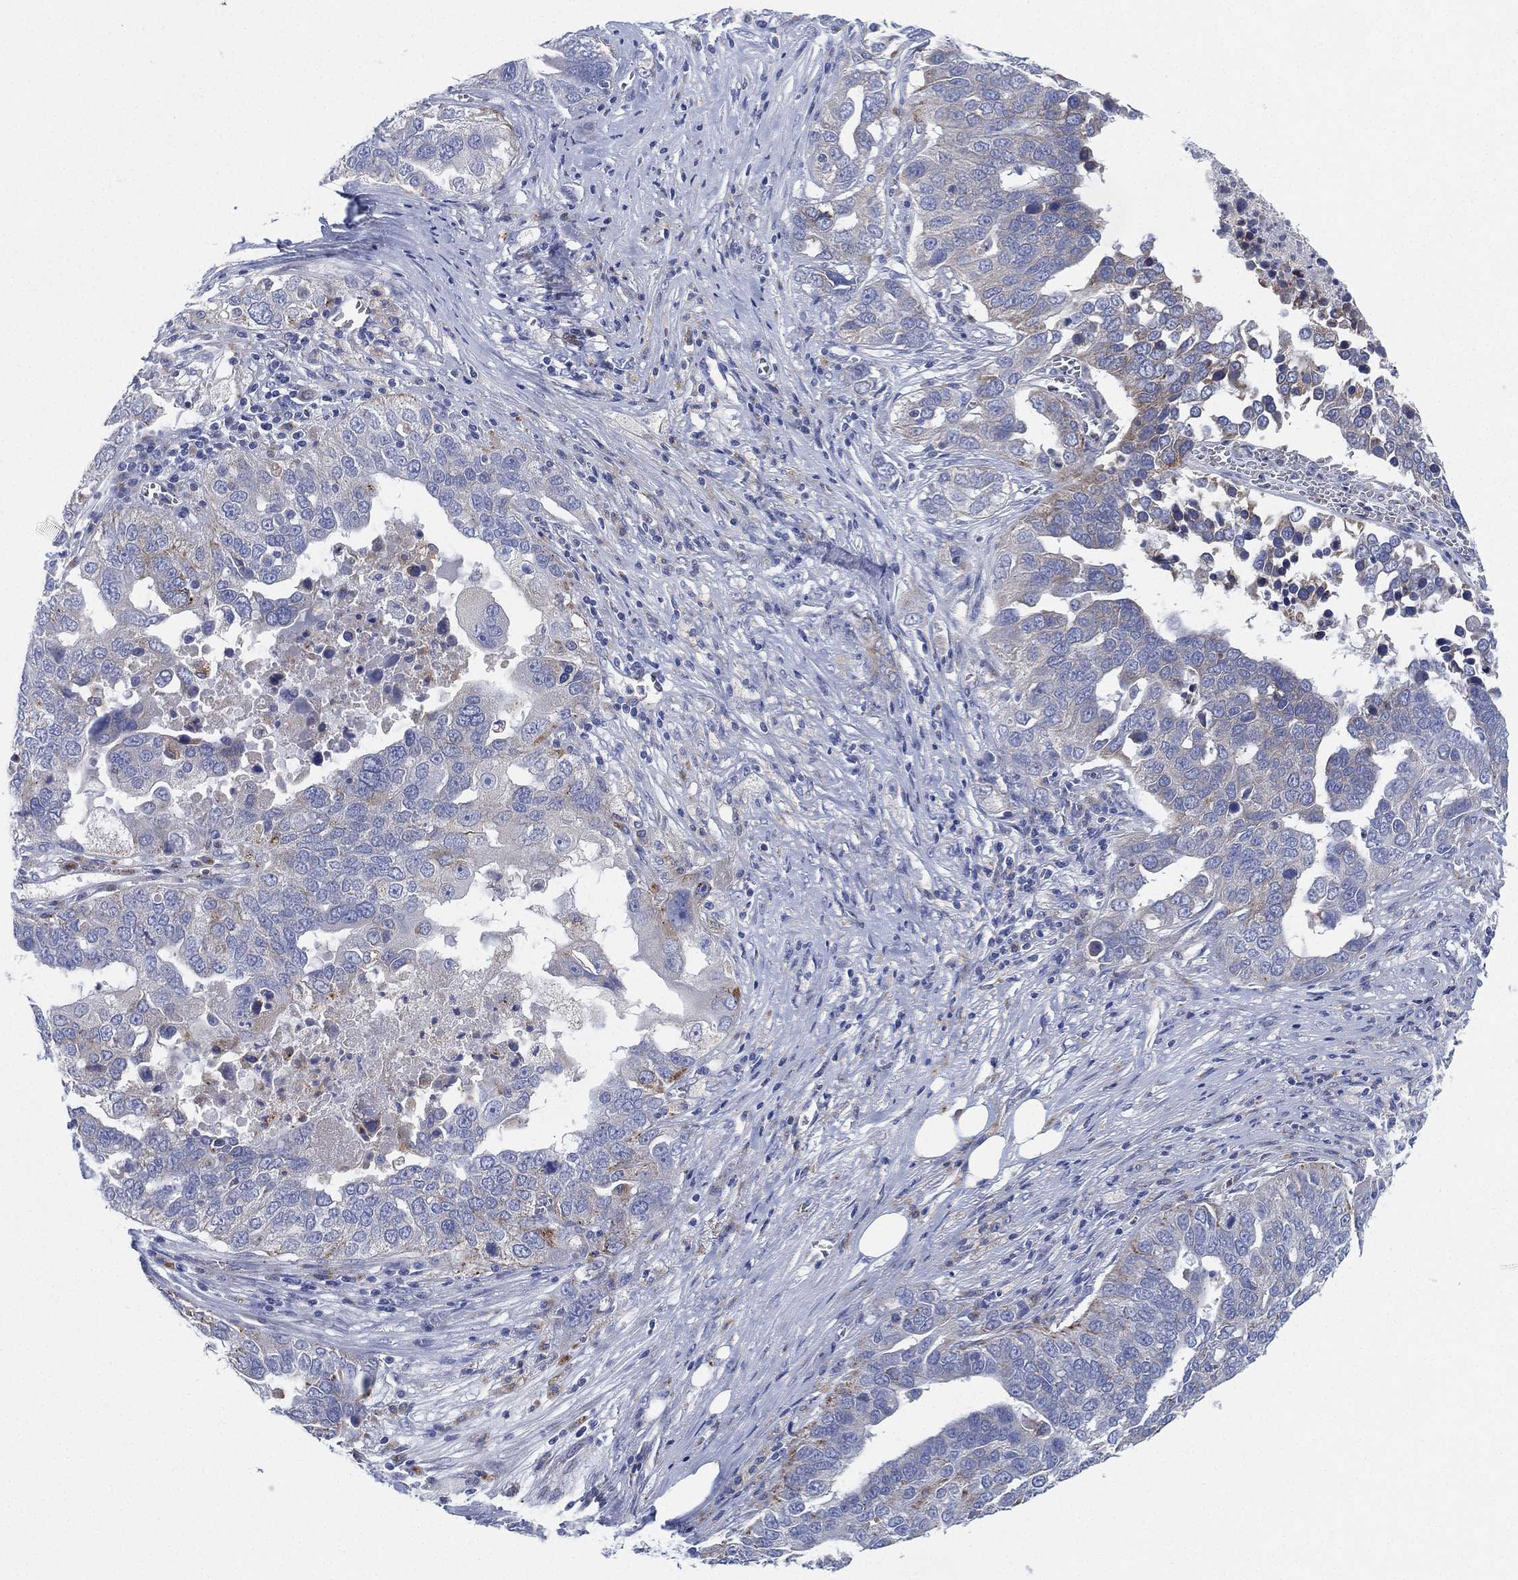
{"staining": {"intensity": "weak", "quantity": "<25%", "location": "cytoplasmic/membranous"}, "tissue": "ovarian cancer", "cell_type": "Tumor cells", "image_type": "cancer", "snomed": [{"axis": "morphology", "description": "Carcinoma, endometroid"}, {"axis": "topography", "description": "Soft tissue"}, {"axis": "topography", "description": "Ovary"}], "caption": "Immunohistochemical staining of ovarian endometroid carcinoma demonstrates no significant staining in tumor cells.", "gene": "GALNS", "patient": {"sex": "female", "age": 52}}